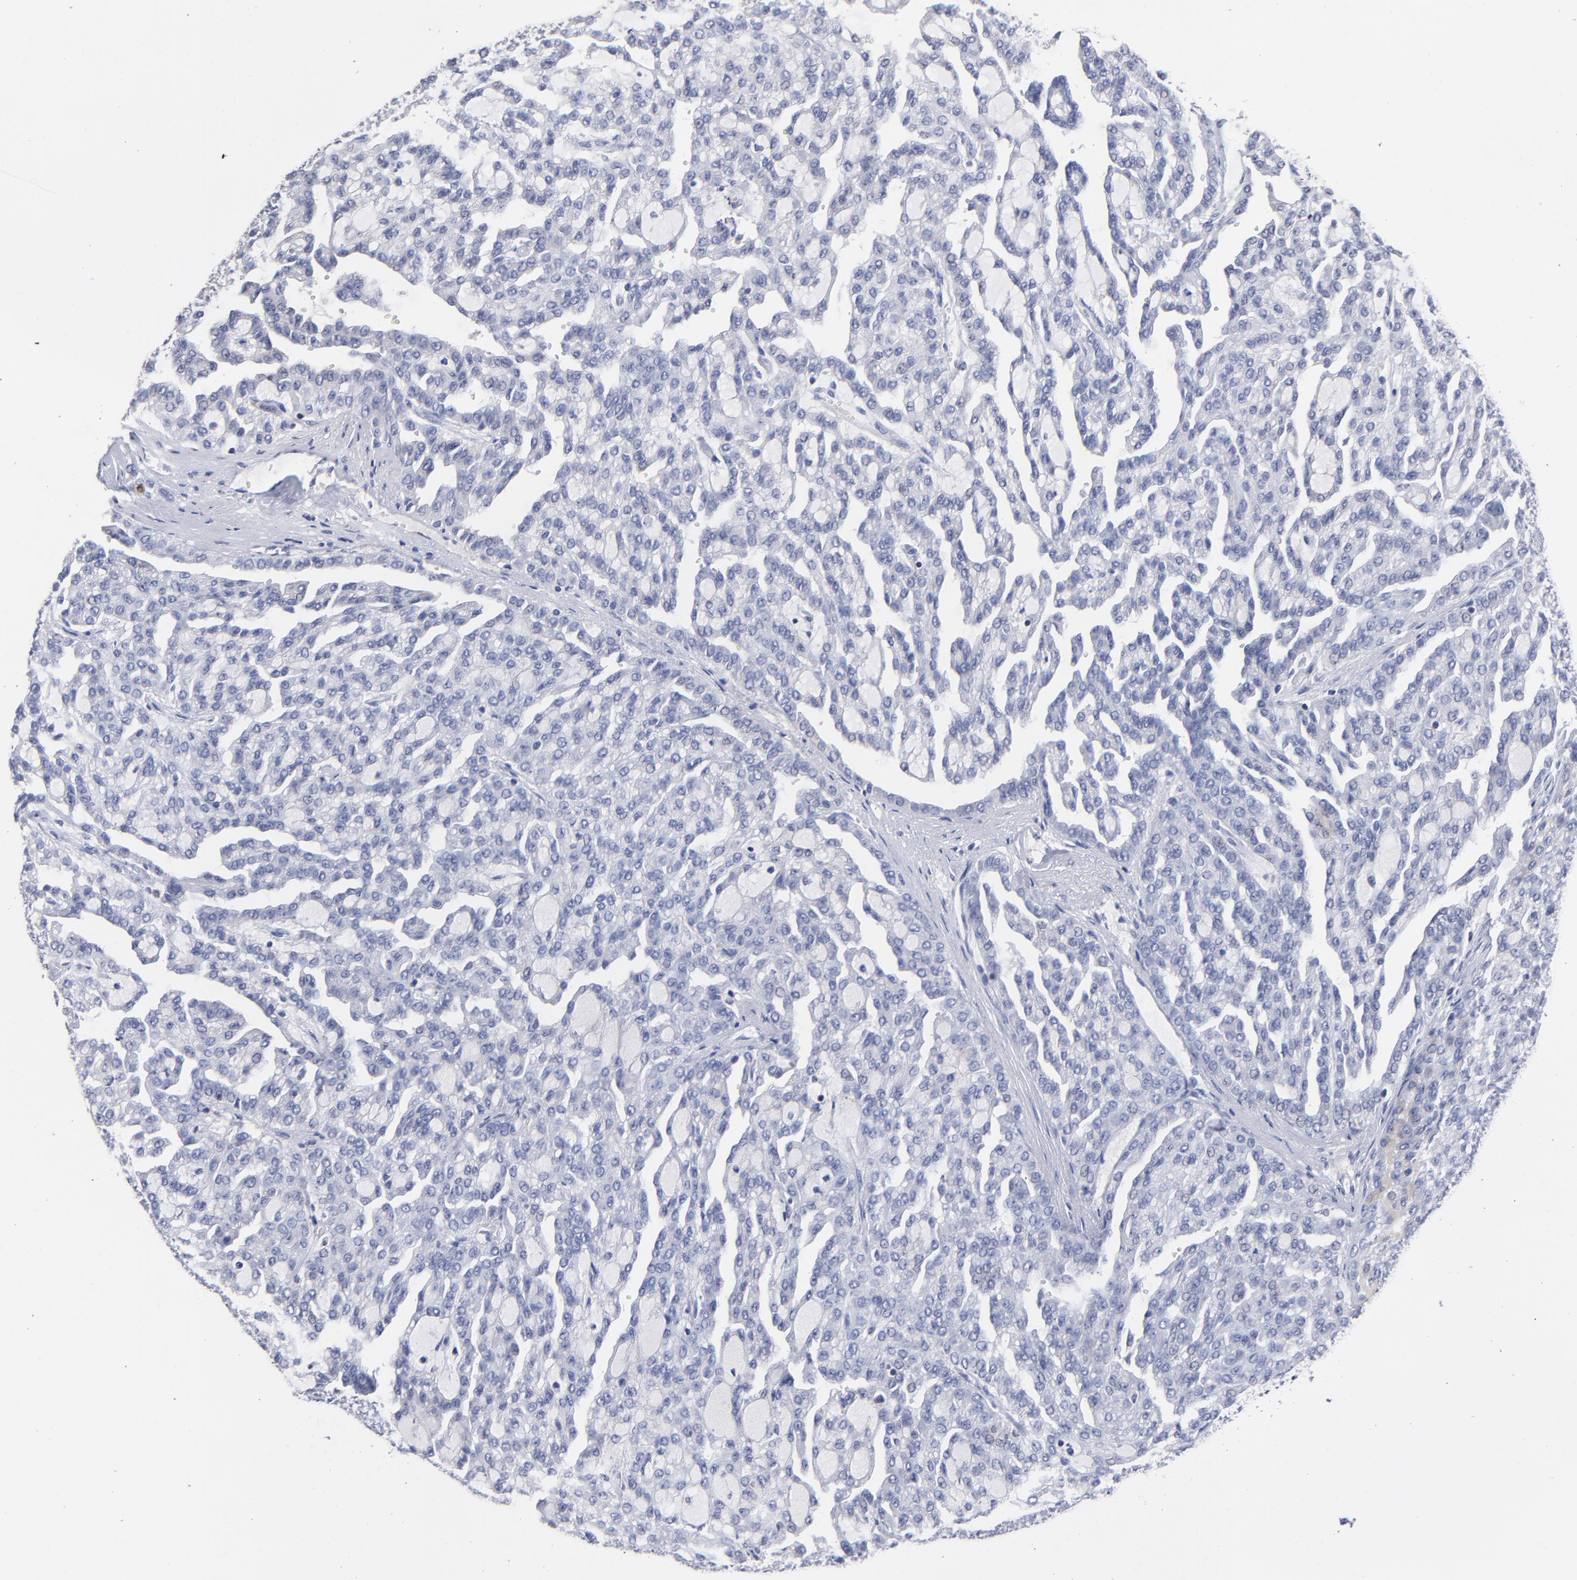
{"staining": {"intensity": "negative", "quantity": "none", "location": "none"}, "tissue": "renal cancer", "cell_type": "Tumor cells", "image_type": "cancer", "snomed": [{"axis": "morphology", "description": "Adenocarcinoma, NOS"}, {"axis": "topography", "description": "Kidney"}], "caption": "Human adenocarcinoma (renal) stained for a protein using immunohistochemistry displays no expression in tumor cells.", "gene": "TRAT1", "patient": {"sex": "male", "age": 63}}